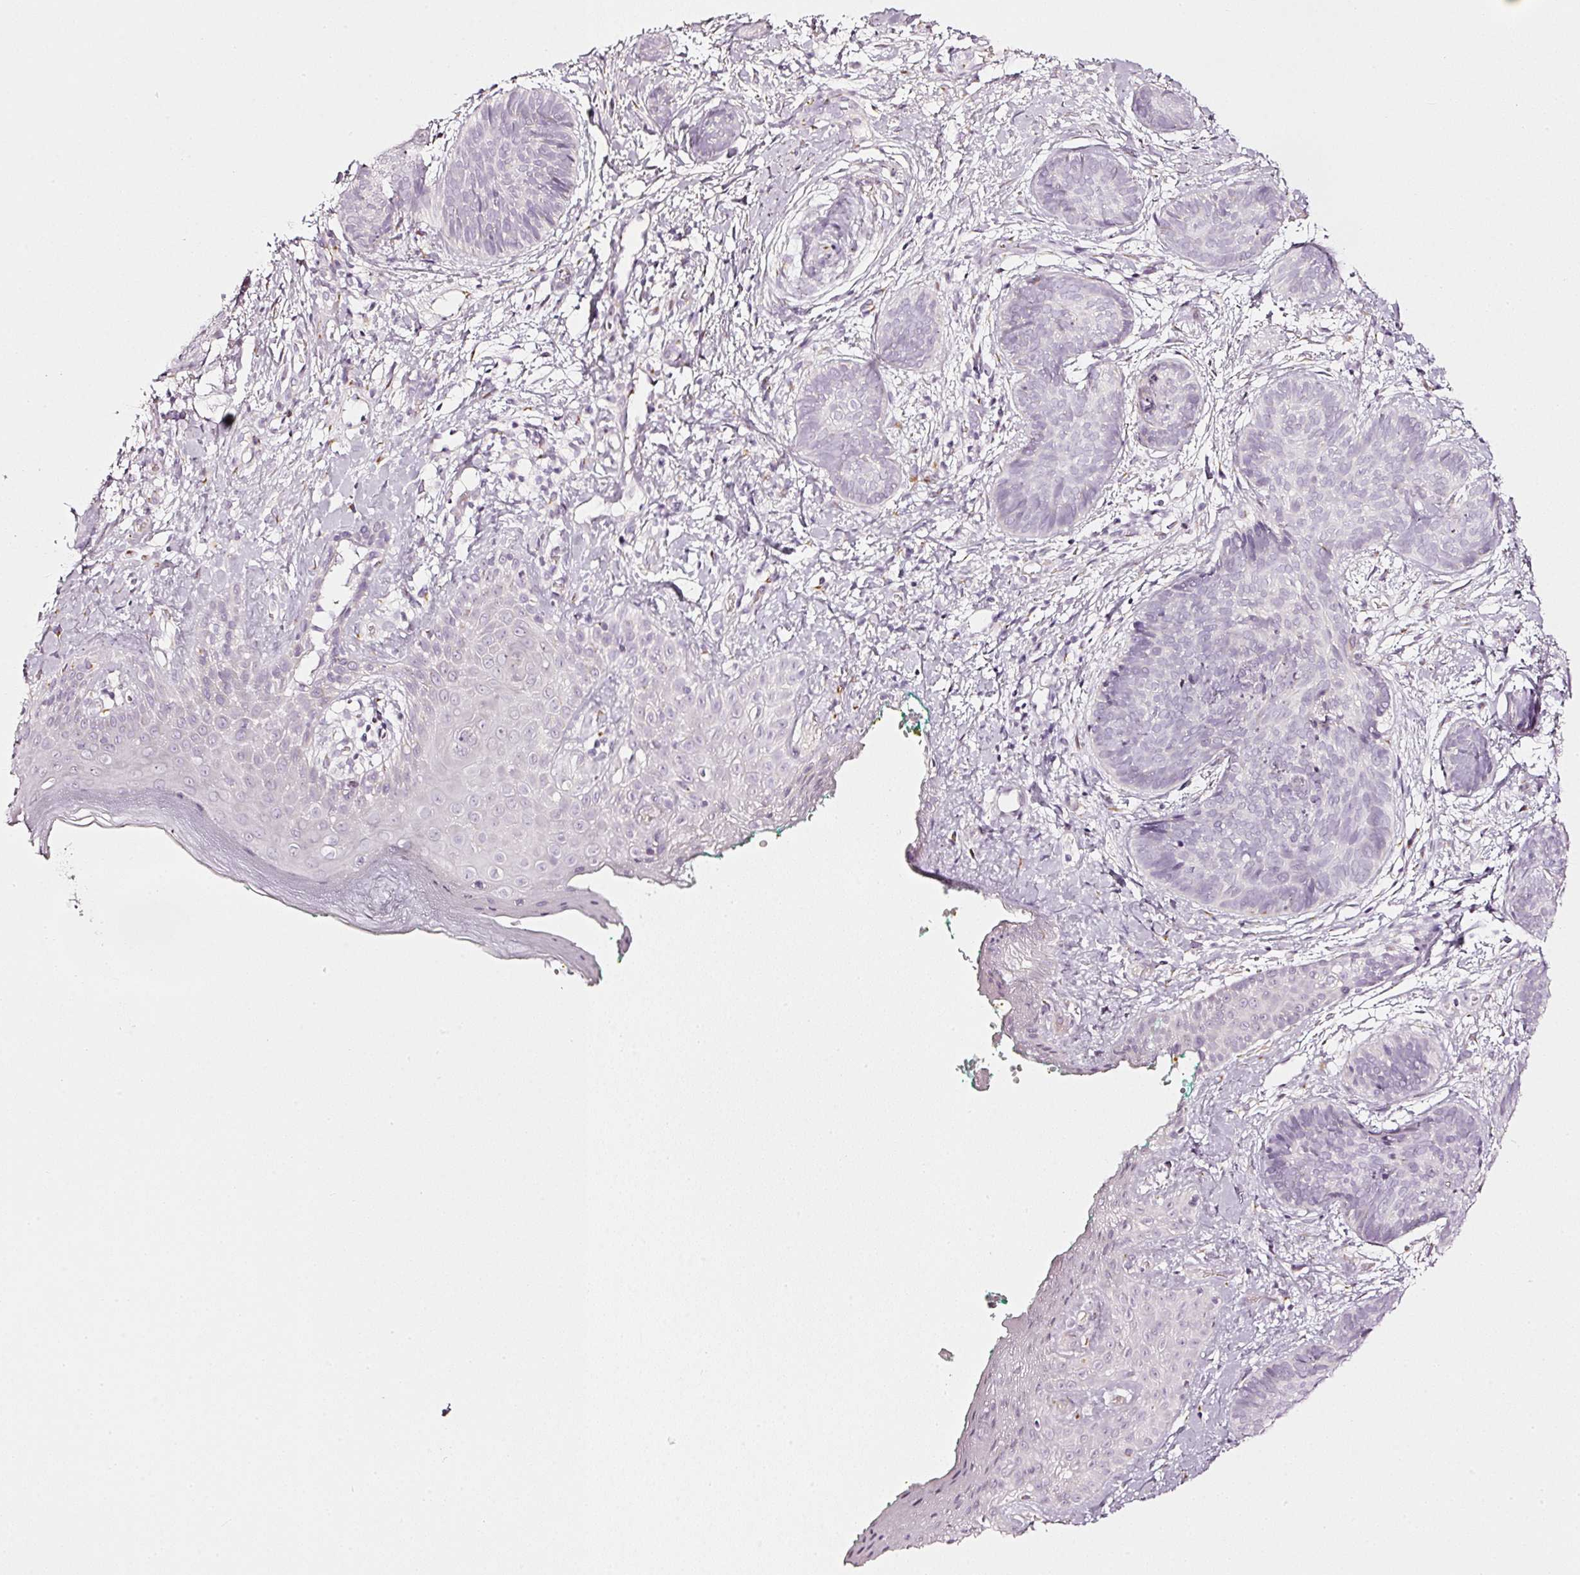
{"staining": {"intensity": "negative", "quantity": "none", "location": "none"}, "tissue": "skin cancer", "cell_type": "Tumor cells", "image_type": "cancer", "snomed": [{"axis": "morphology", "description": "Basal cell carcinoma"}, {"axis": "topography", "description": "Skin"}], "caption": "Tumor cells show no significant positivity in skin basal cell carcinoma.", "gene": "SDF4", "patient": {"sex": "female", "age": 81}}